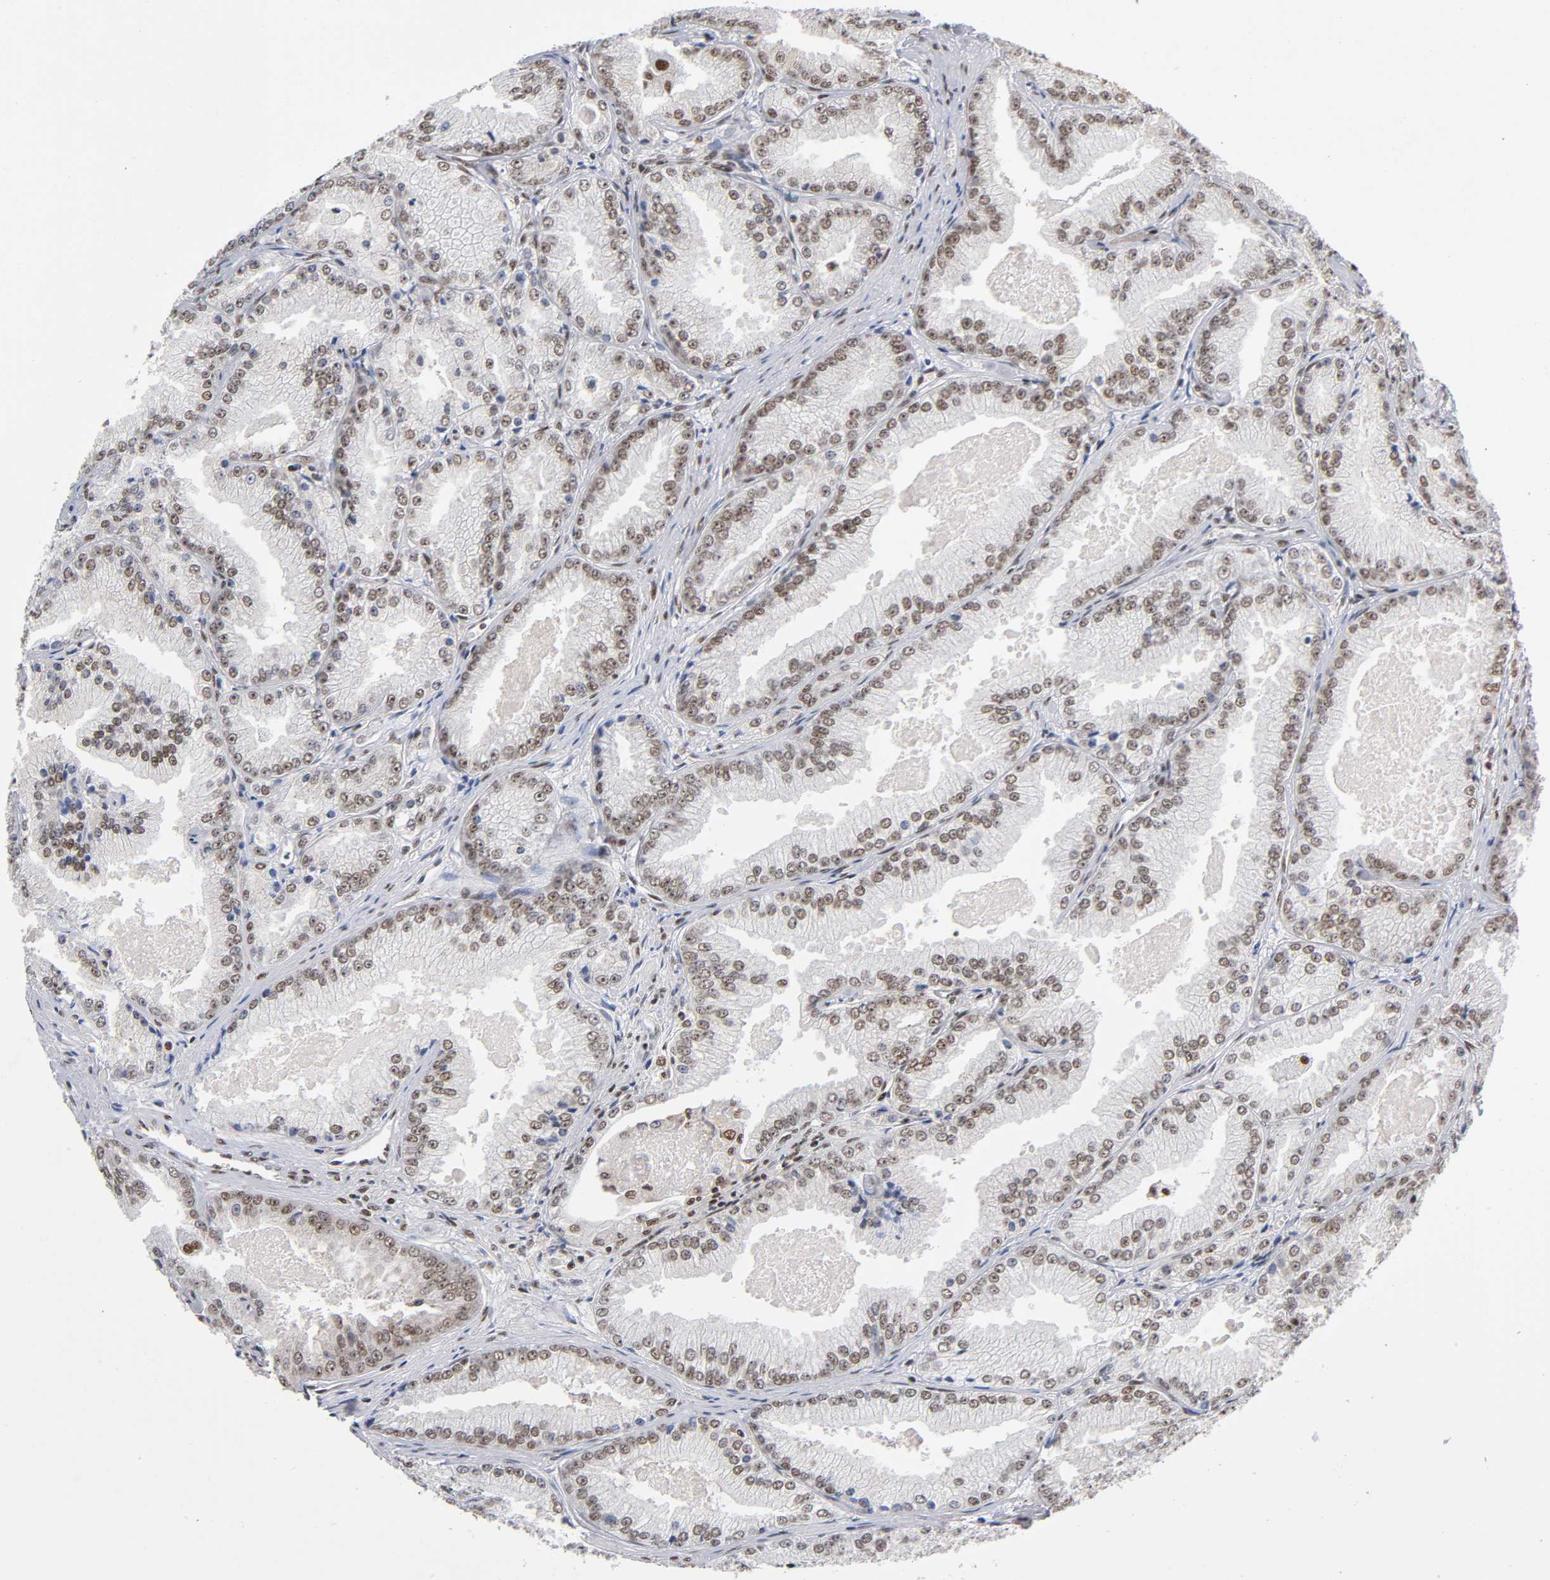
{"staining": {"intensity": "moderate", "quantity": ">75%", "location": "nuclear"}, "tissue": "prostate cancer", "cell_type": "Tumor cells", "image_type": "cancer", "snomed": [{"axis": "morphology", "description": "Adenocarcinoma, High grade"}, {"axis": "topography", "description": "Prostate"}], "caption": "Immunohistochemical staining of prostate adenocarcinoma (high-grade) reveals moderate nuclear protein staining in approximately >75% of tumor cells.", "gene": "ILKAP", "patient": {"sex": "male", "age": 61}}